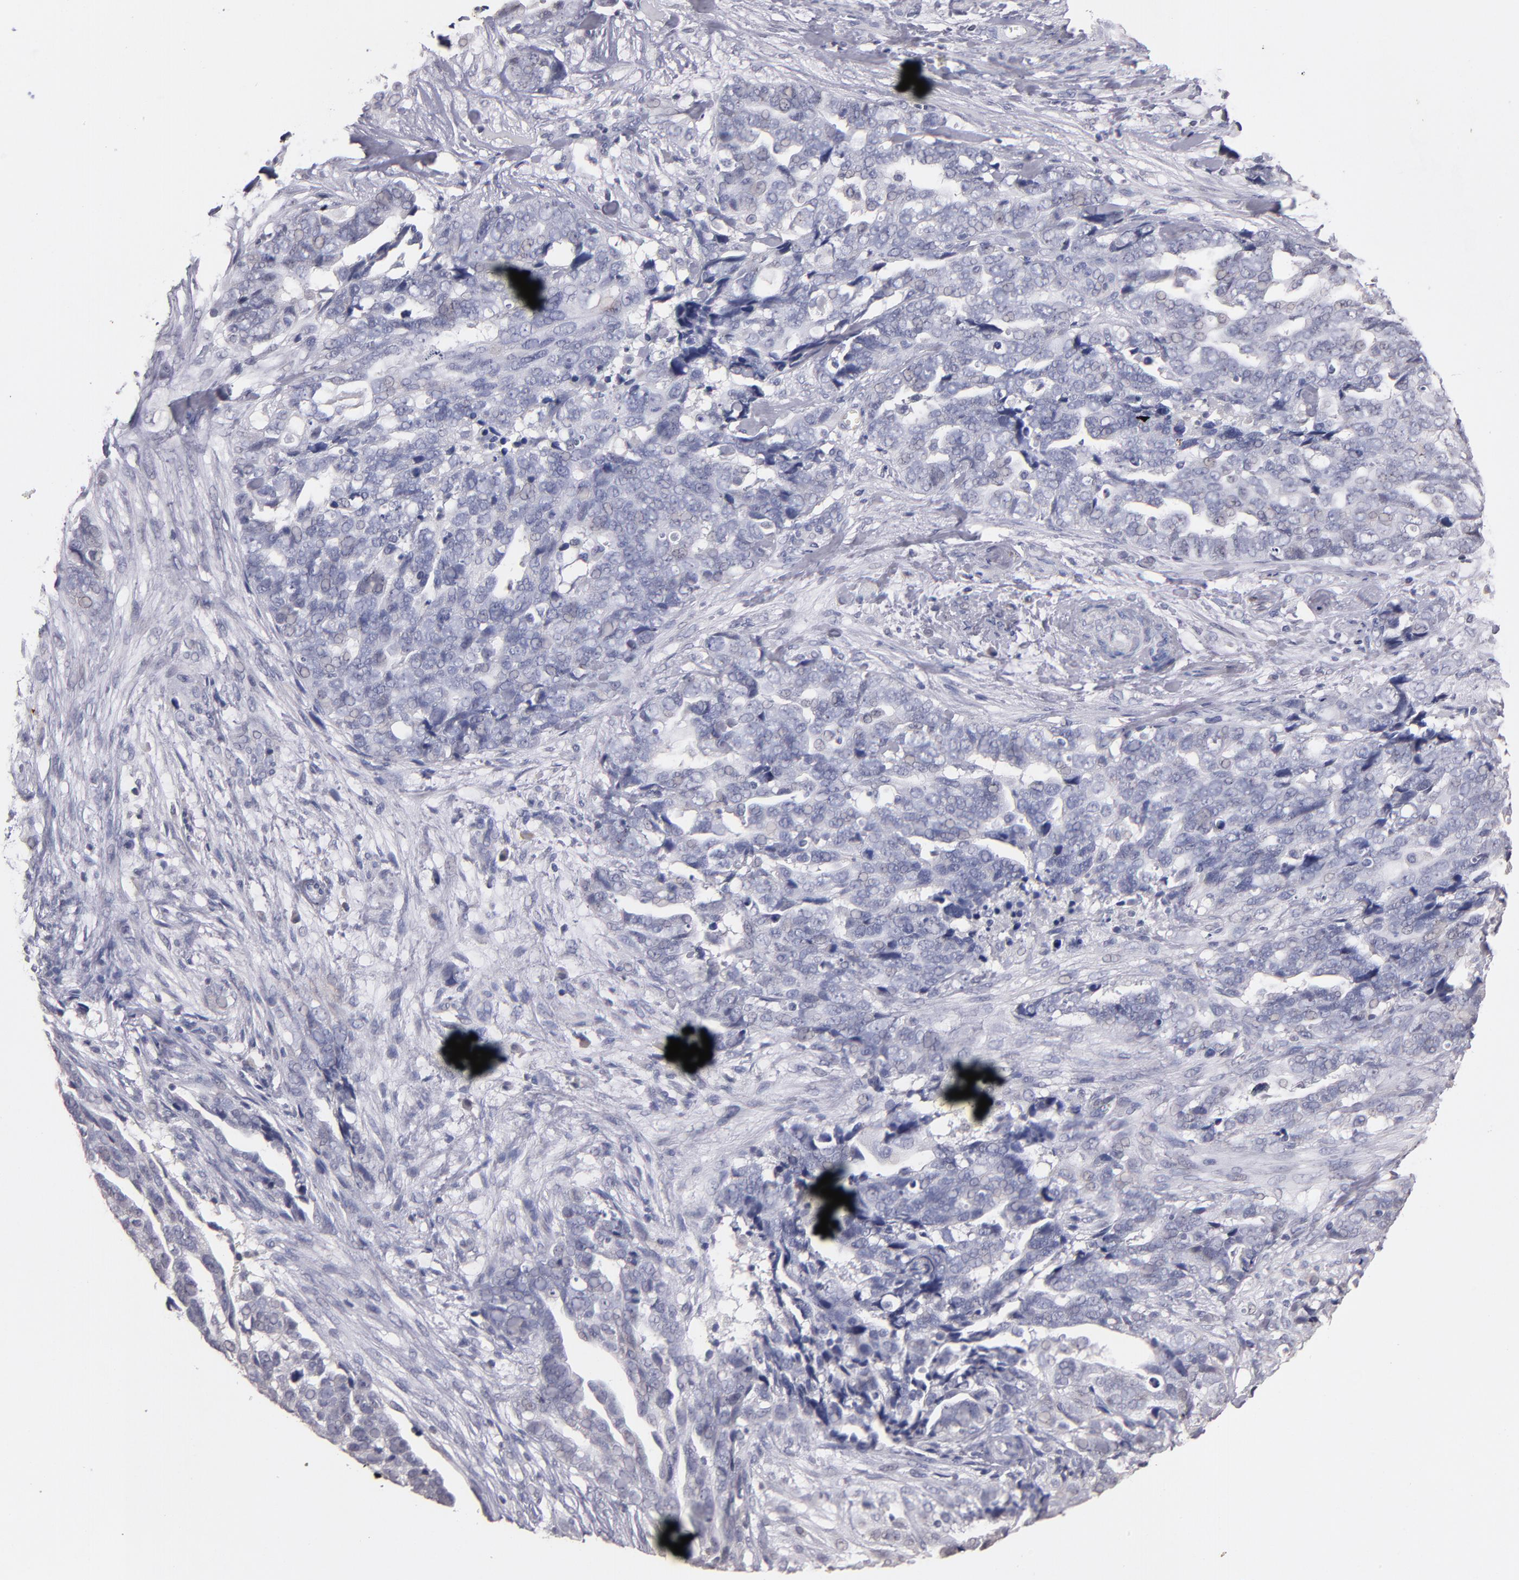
{"staining": {"intensity": "negative", "quantity": "none", "location": "none"}, "tissue": "ovarian cancer", "cell_type": "Tumor cells", "image_type": "cancer", "snomed": [{"axis": "morphology", "description": "Normal tissue, NOS"}, {"axis": "morphology", "description": "Cystadenocarcinoma, serous, NOS"}, {"axis": "topography", "description": "Fallopian tube"}, {"axis": "topography", "description": "Ovary"}], "caption": "This is an IHC histopathology image of serous cystadenocarcinoma (ovarian). There is no expression in tumor cells.", "gene": "SOX10", "patient": {"sex": "female", "age": 56}}